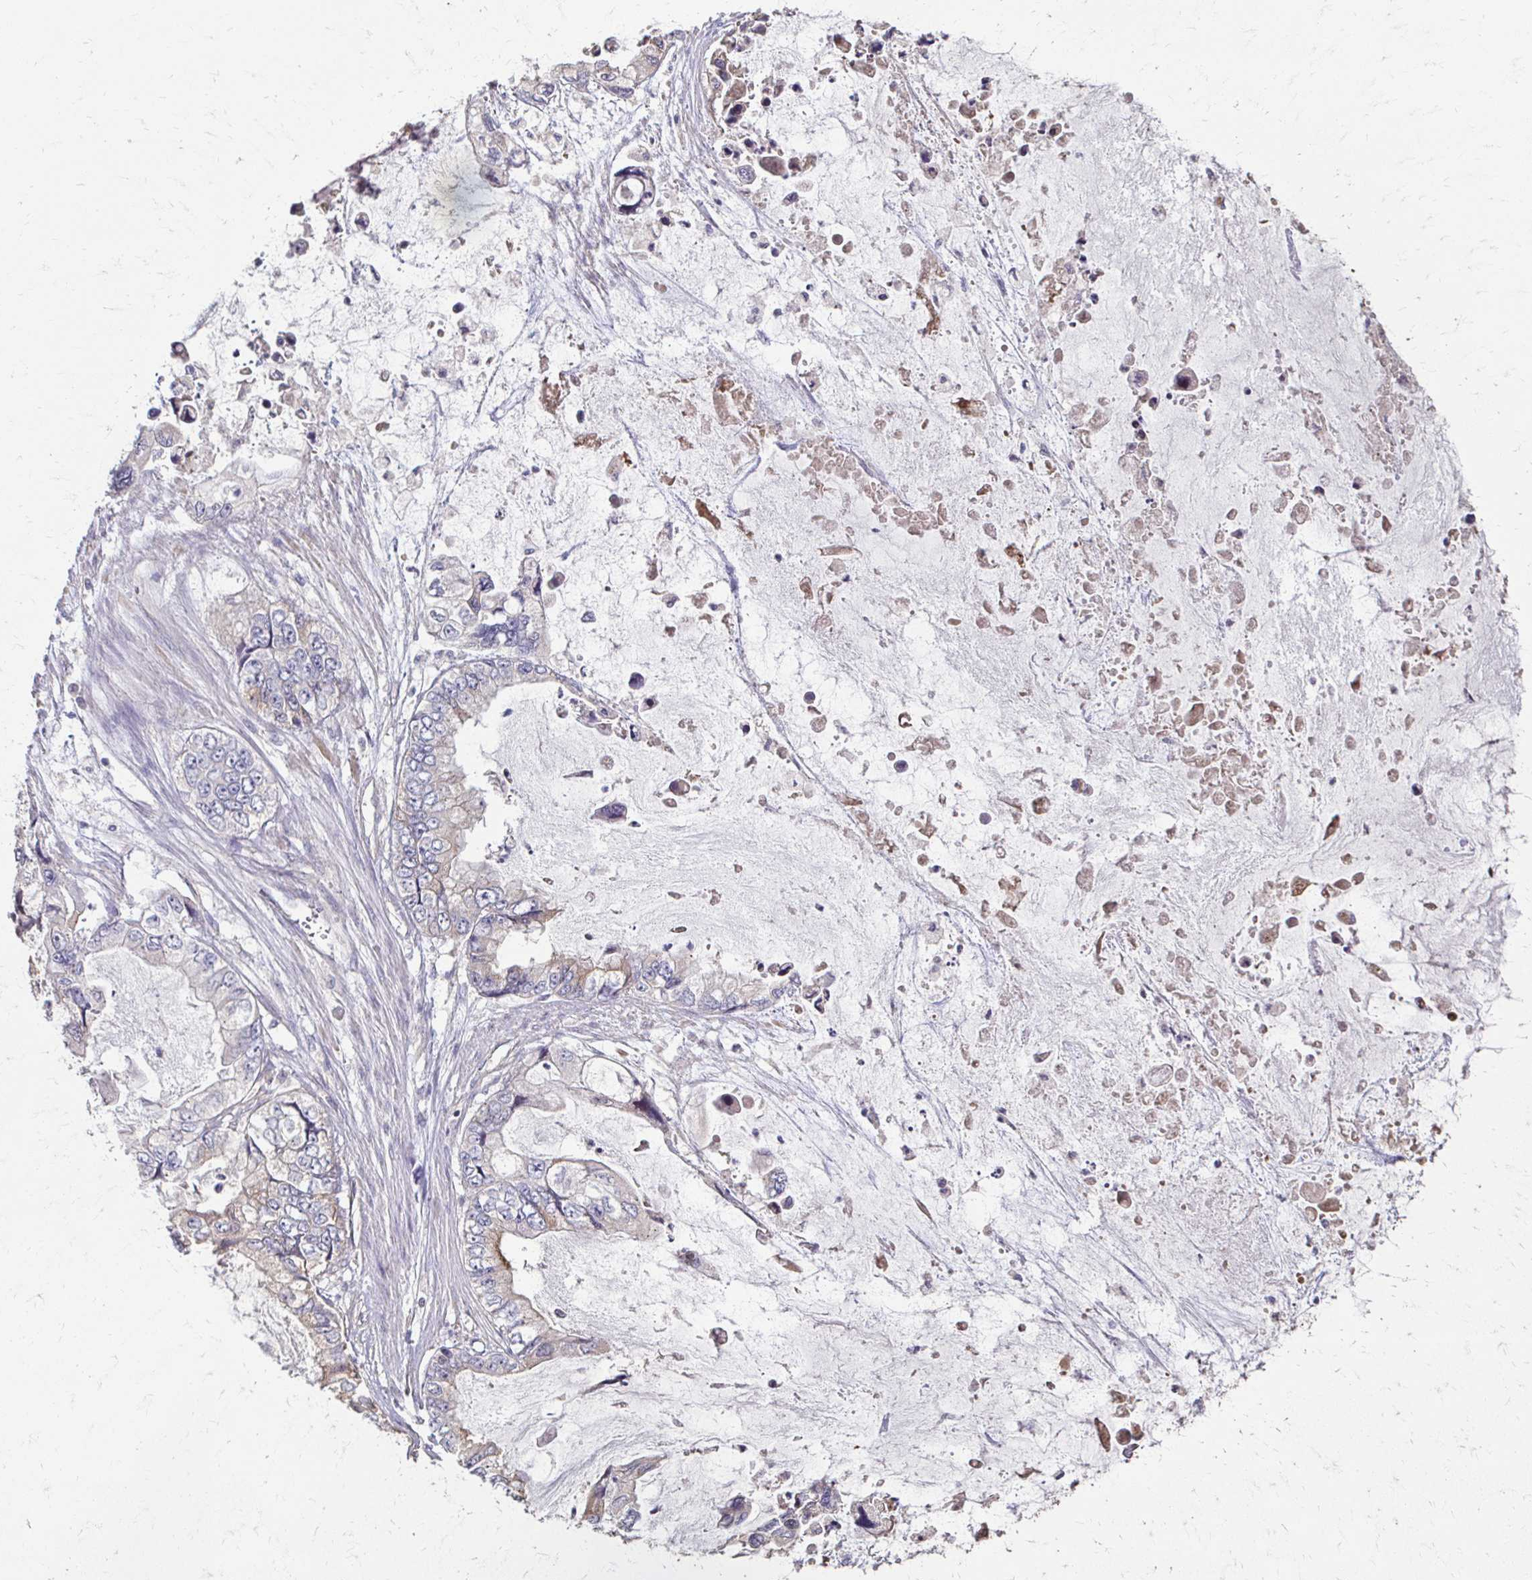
{"staining": {"intensity": "negative", "quantity": "none", "location": "none"}, "tissue": "stomach cancer", "cell_type": "Tumor cells", "image_type": "cancer", "snomed": [{"axis": "morphology", "description": "Adenocarcinoma, NOS"}, {"axis": "topography", "description": "Pancreas"}, {"axis": "topography", "description": "Stomach, upper"}, {"axis": "topography", "description": "Stomach"}], "caption": "The image displays no significant staining in tumor cells of stomach adenocarcinoma.", "gene": "IL18BP", "patient": {"sex": "male", "age": 77}}